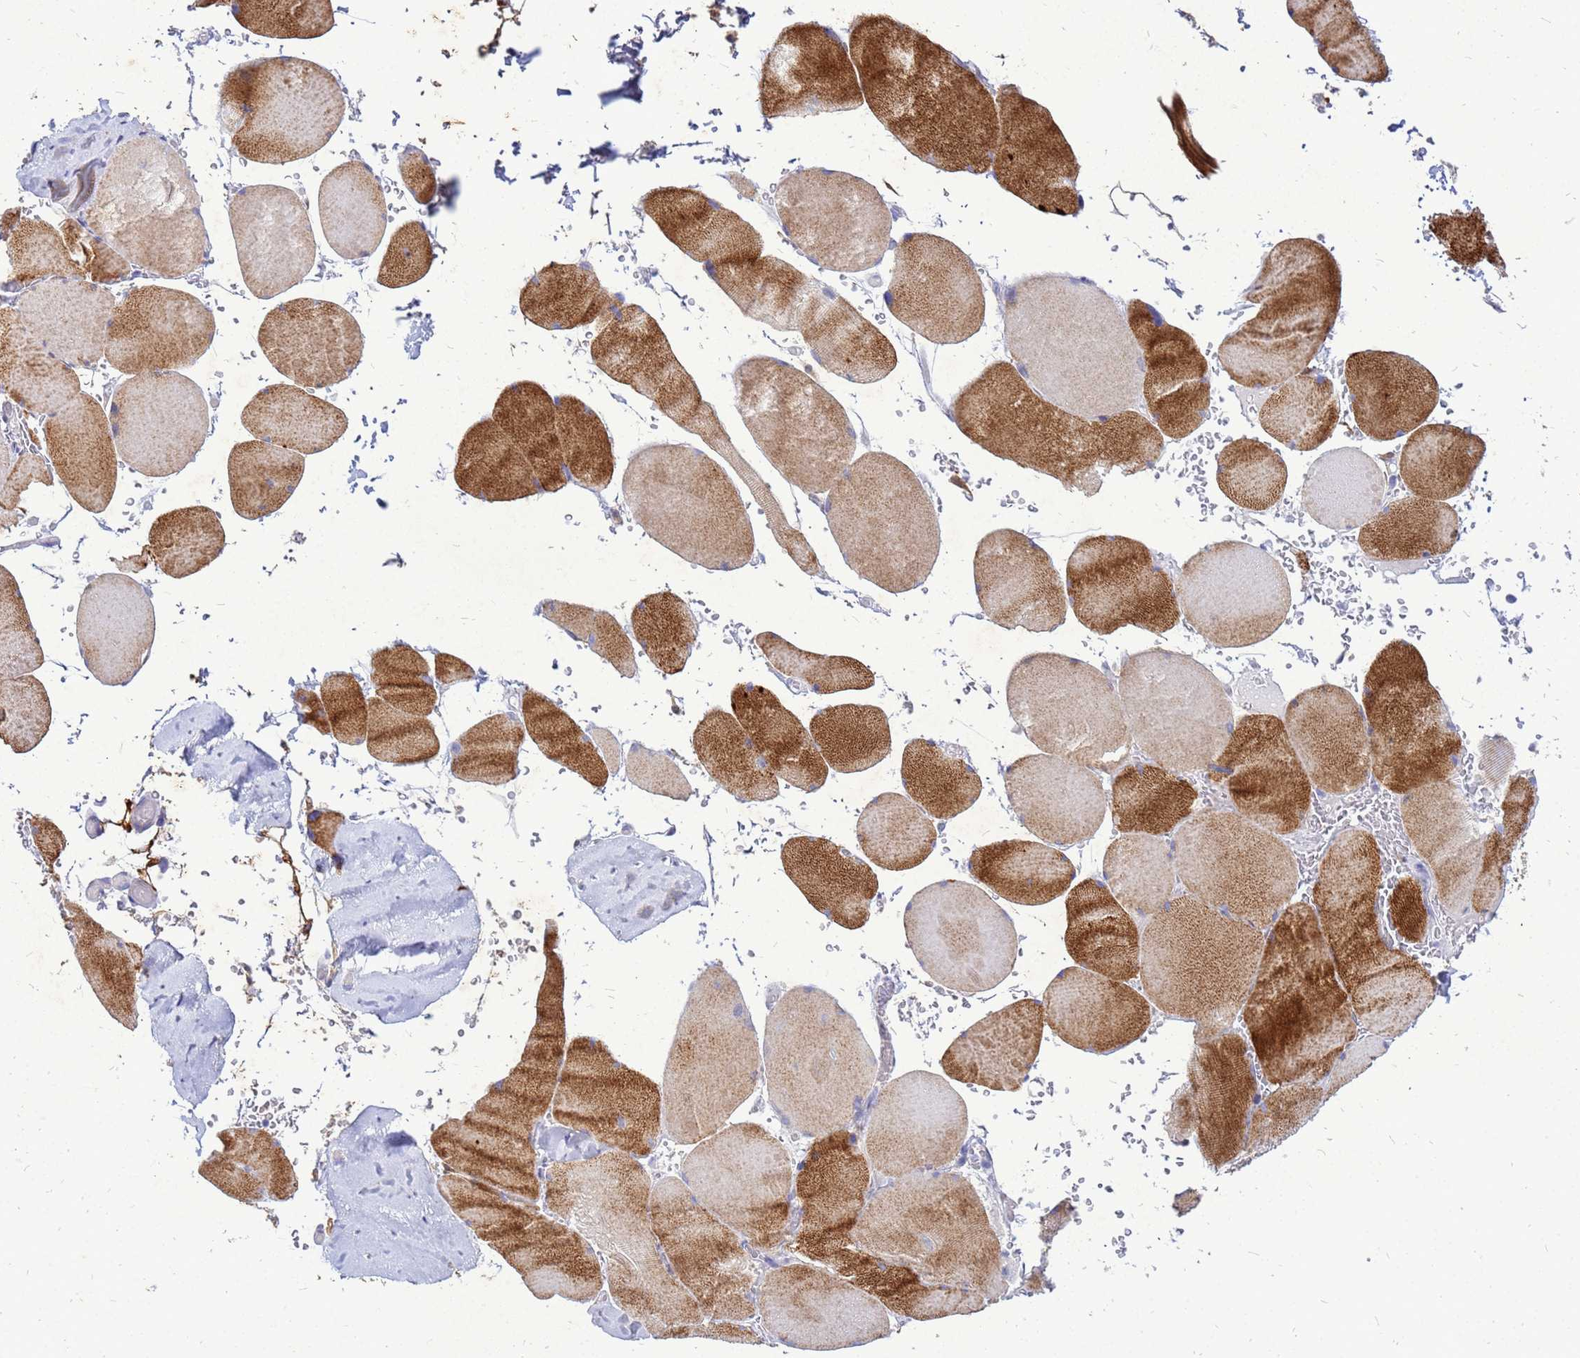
{"staining": {"intensity": "moderate", "quantity": ">75%", "location": "cytoplasmic/membranous"}, "tissue": "skeletal muscle", "cell_type": "Myocytes", "image_type": "normal", "snomed": [{"axis": "morphology", "description": "Normal tissue, NOS"}, {"axis": "topography", "description": "Skeletal muscle"}, {"axis": "topography", "description": "Head-Neck"}], "caption": "DAB immunohistochemical staining of unremarkable human skeletal muscle shows moderate cytoplasmic/membranous protein expression in approximately >75% of myocytes.", "gene": "AKR1C1", "patient": {"sex": "male", "age": 66}}